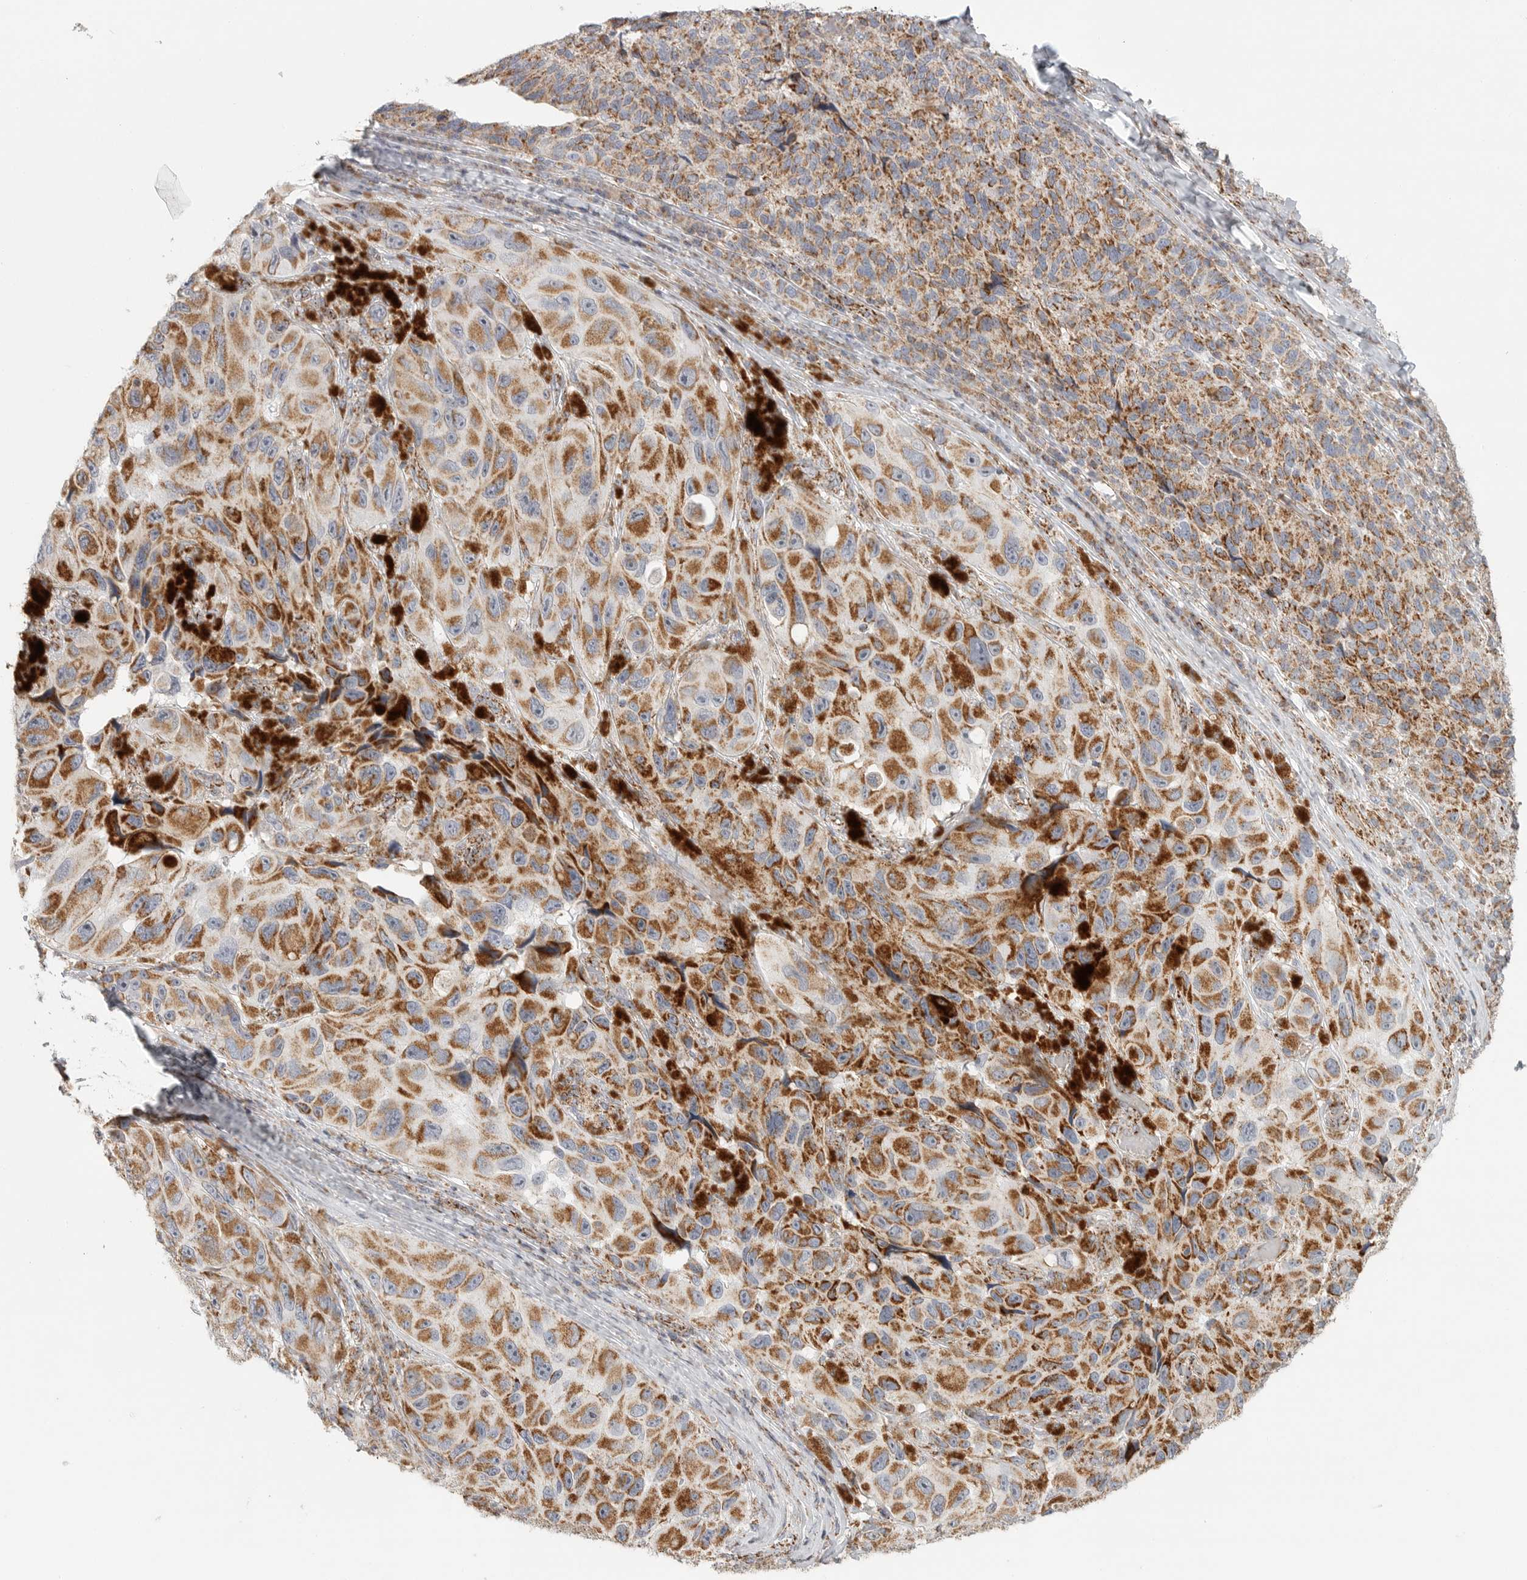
{"staining": {"intensity": "moderate", "quantity": ">75%", "location": "cytoplasmic/membranous"}, "tissue": "melanoma", "cell_type": "Tumor cells", "image_type": "cancer", "snomed": [{"axis": "morphology", "description": "Malignant melanoma, NOS"}, {"axis": "topography", "description": "Skin"}], "caption": "Immunohistochemical staining of melanoma displays medium levels of moderate cytoplasmic/membranous protein positivity in about >75% of tumor cells.", "gene": "SLC25A26", "patient": {"sex": "female", "age": 73}}